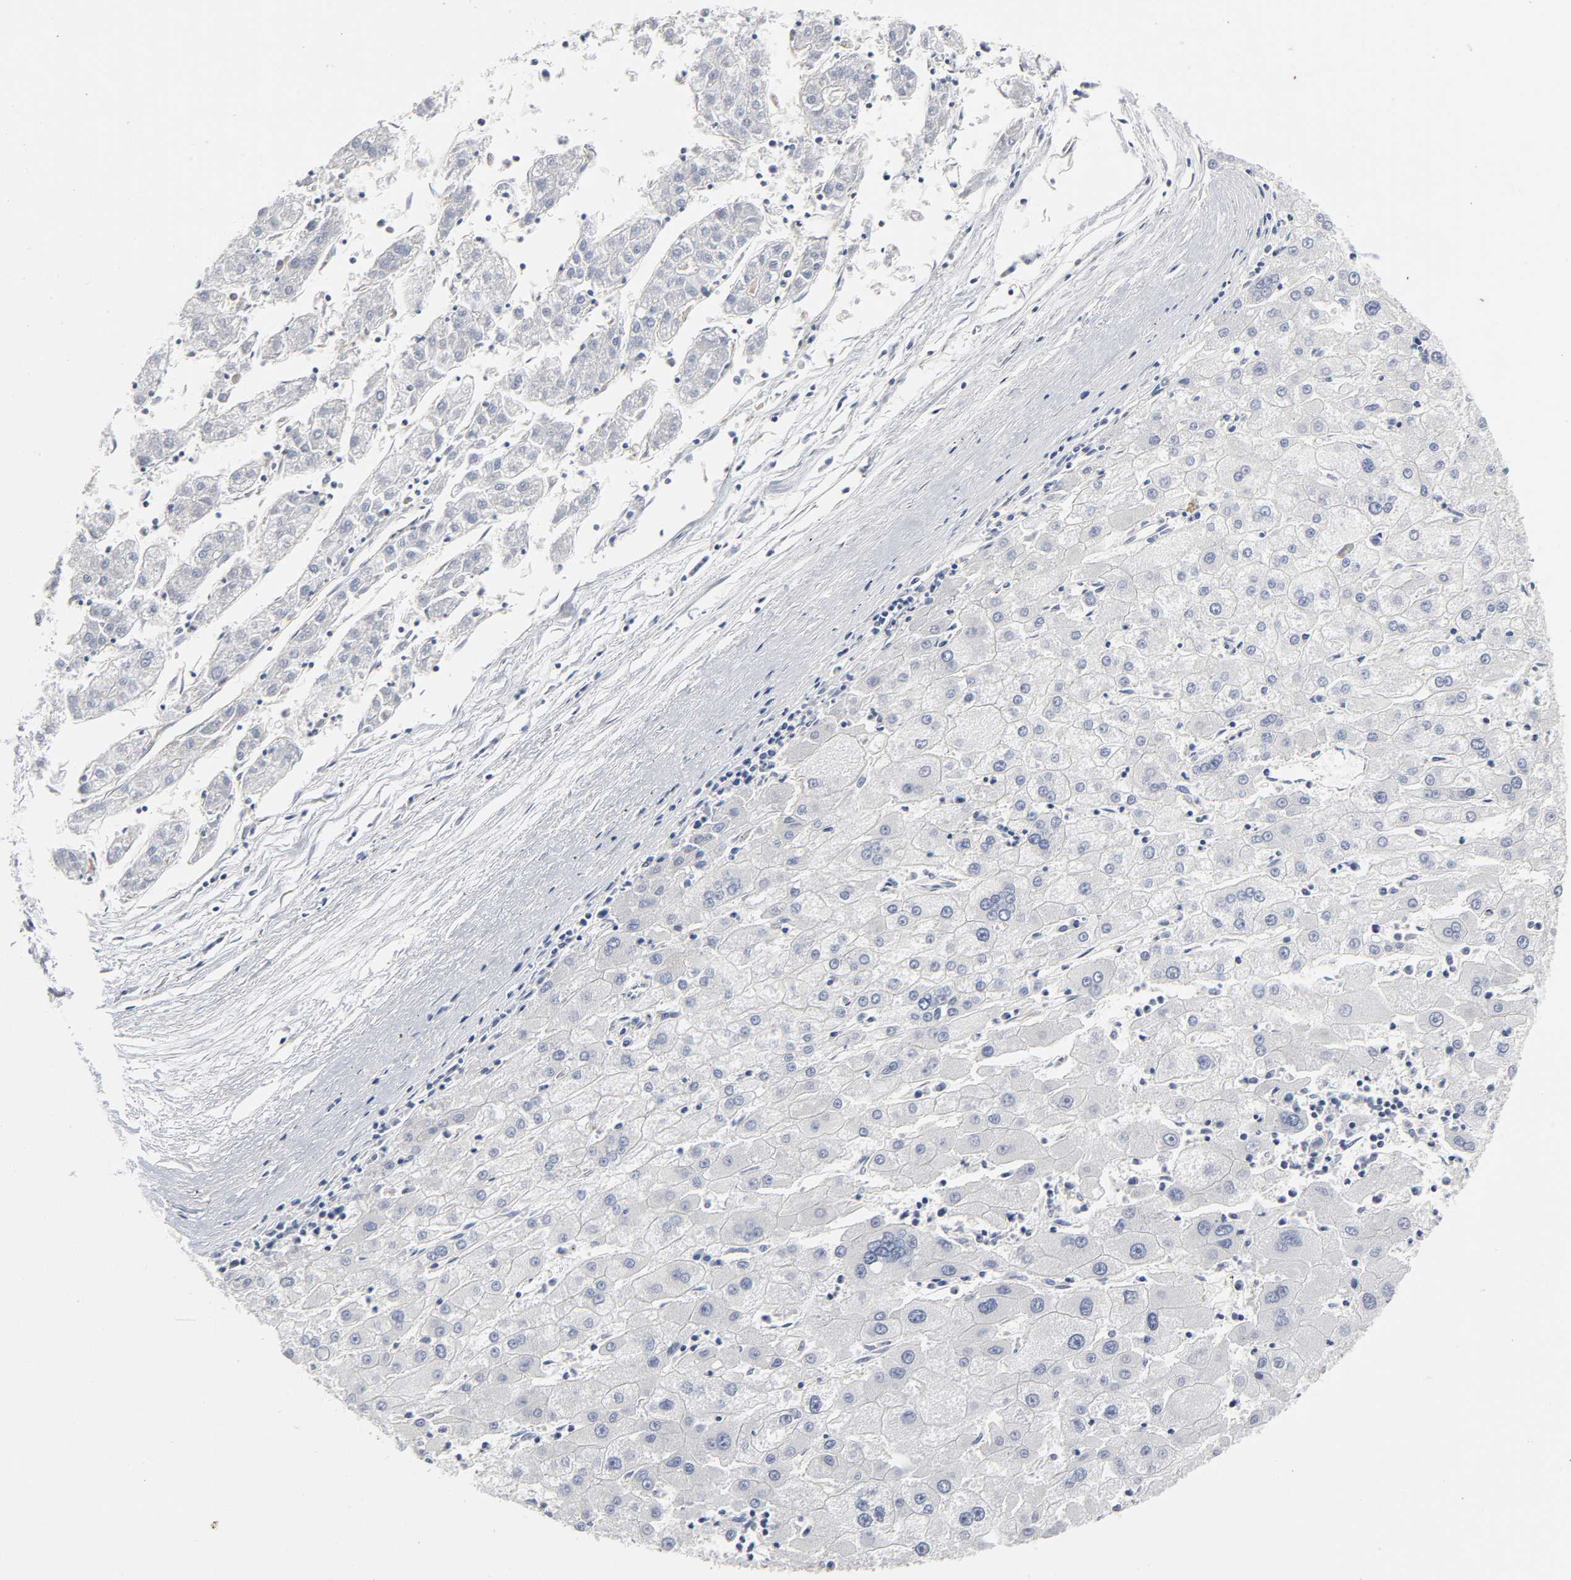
{"staining": {"intensity": "negative", "quantity": "none", "location": "none"}, "tissue": "liver cancer", "cell_type": "Tumor cells", "image_type": "cancer", "snomed": [{"axis": "morphology", "description": "Carcinoma, Hepatocellular, NOS"}, {"axis": "topography", "description": "Liver"}], "caption": "The immunohistochemistry (IHC) histopathology image has no significant expression in tumor cells of hepatocellular carcinoma (liver) tissue.", "gene": "ROCK1", "patient": {"sex": "male", "age": 72}}